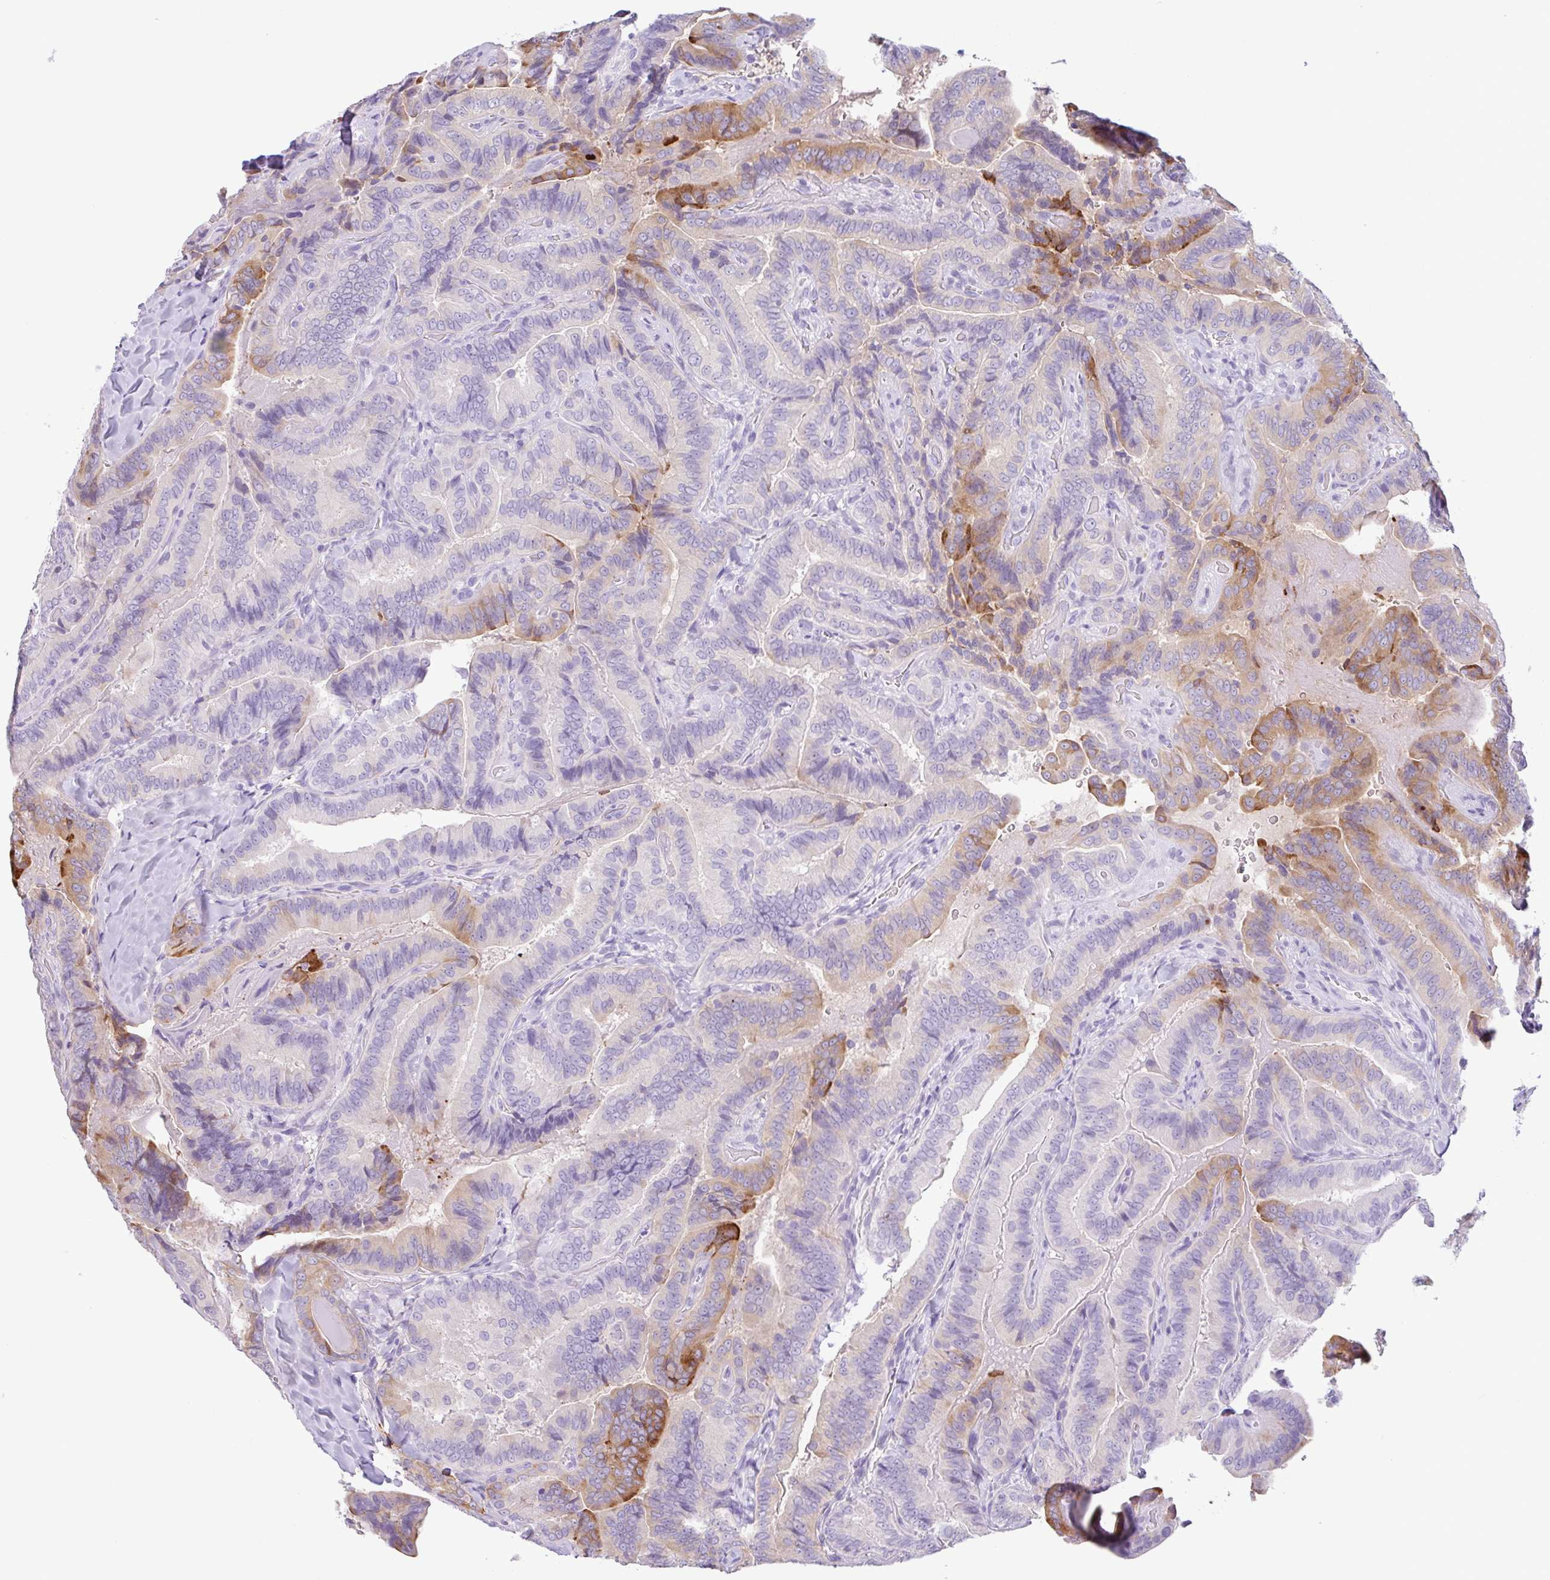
{"staining": {"intensity": "moderate", "quantity": "<25%", "location": "cytoplasmic/membranous"}, "tissue": "thyroid cancer", "cell_type": "Tumor cells", "image_type": "cancer", "snomed": [{"axis": "morphology", "description": "Papillary adenocarcinoma, NOS"}, {"axis": "topography", "description": "Thyroid gland"}], "caption": "Protein staining shows moderate cytoplasmic/membranous expression in approximately <25% of tumor cells in thyroid cancer (papillary adenocarcinoma).", "gene": "CTSE", "patient": {"sex": "male", "age": 61}}